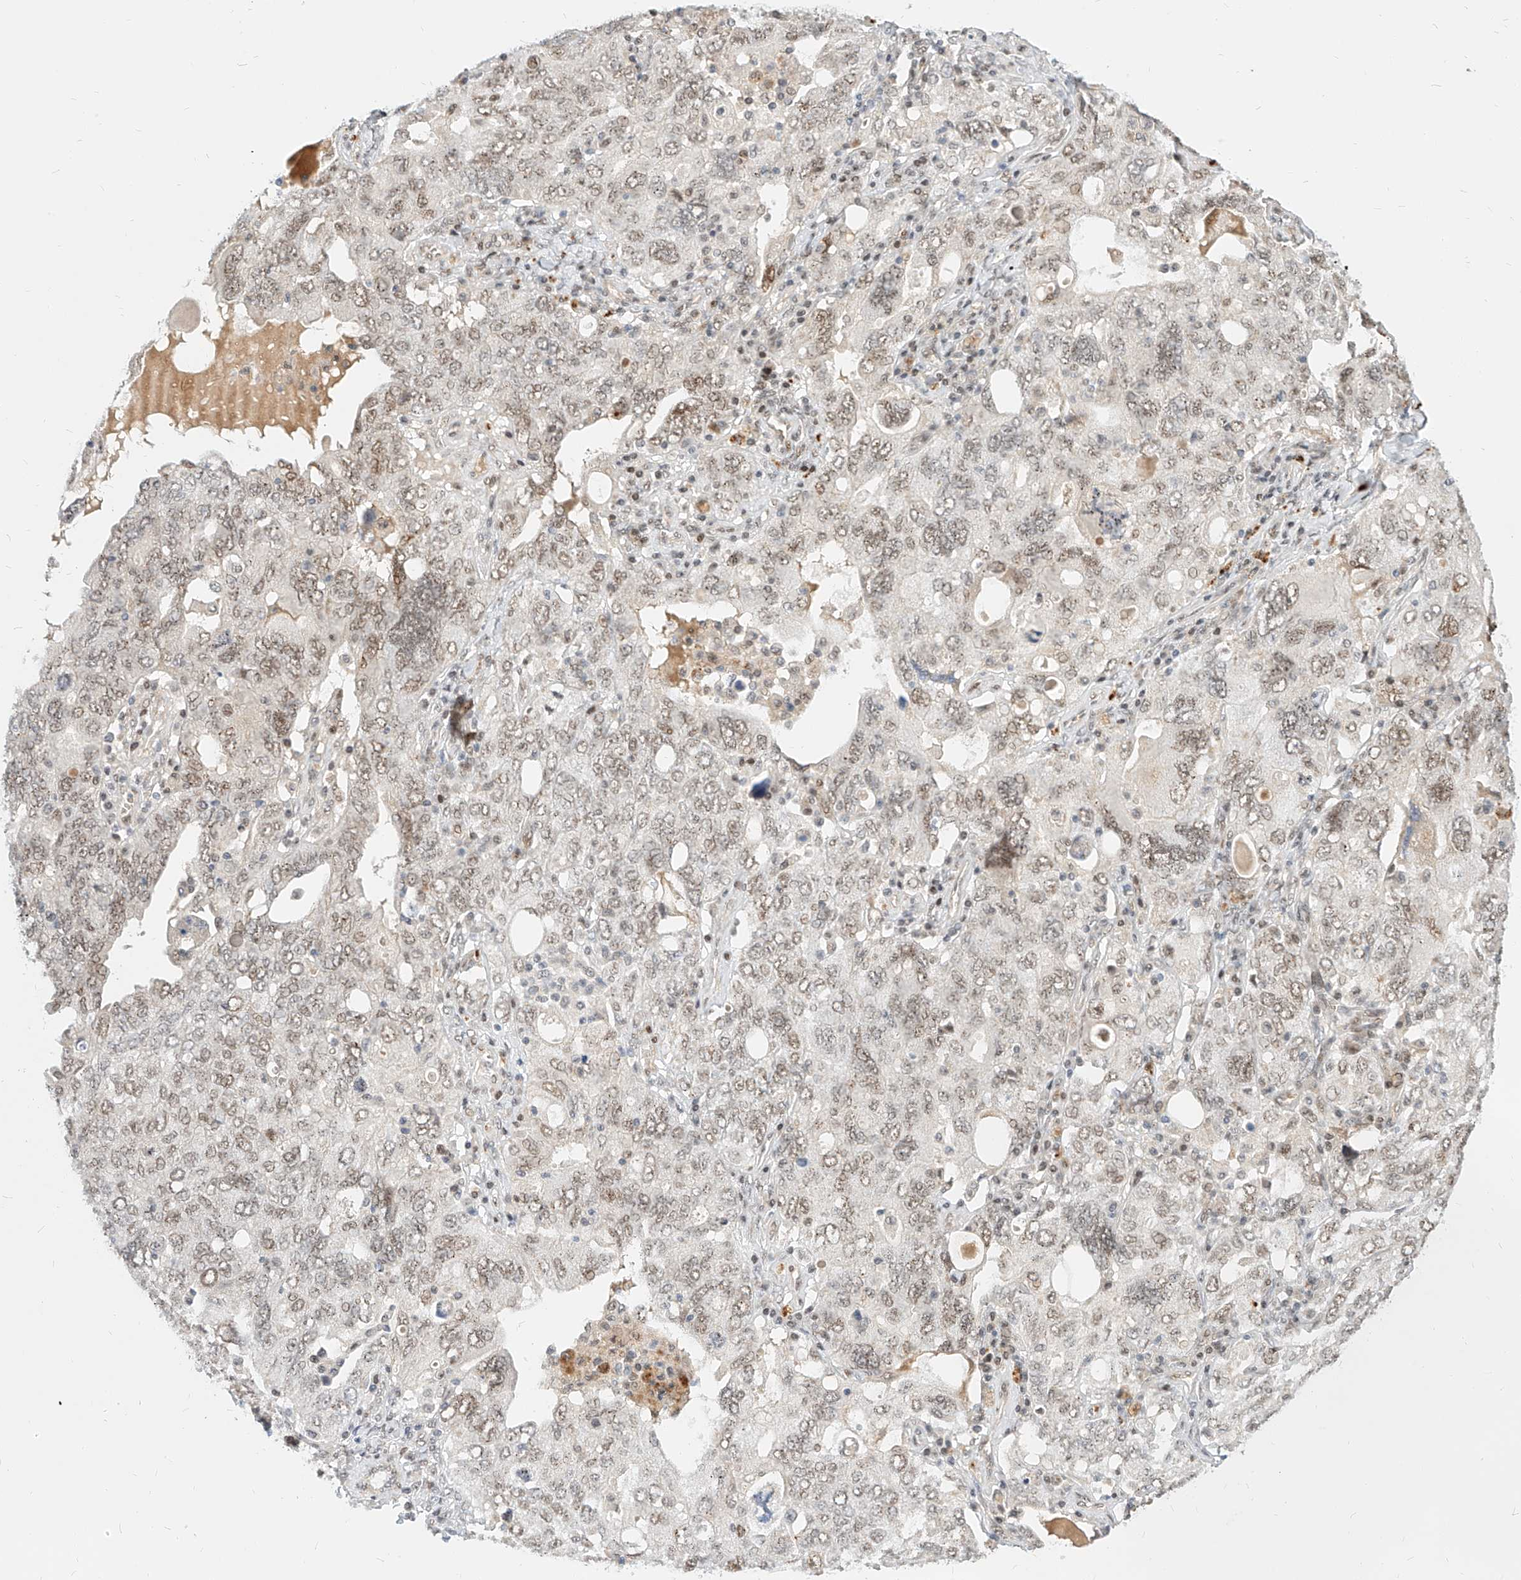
{"staining": {"intensity": "weak", "quantity": ">75%", "location": "nuclear"}, "tissue": "ovarian cancer", "cell_type": "Tumor cells", "image_type": "cancer", "snomed": [{"axis": "morphology", "description": "Carcinoma, endometroid"}, {"axis": "topography", "description": "Ovary"}], "caption": "Endometroid carcinoma (ovarian) was stained to show a protein in brown. There is low levels of weak nuclear expression in about >75% of tumor cells.", "gene": "CBX8", "patient": {"sex": "female", "age": 62}}